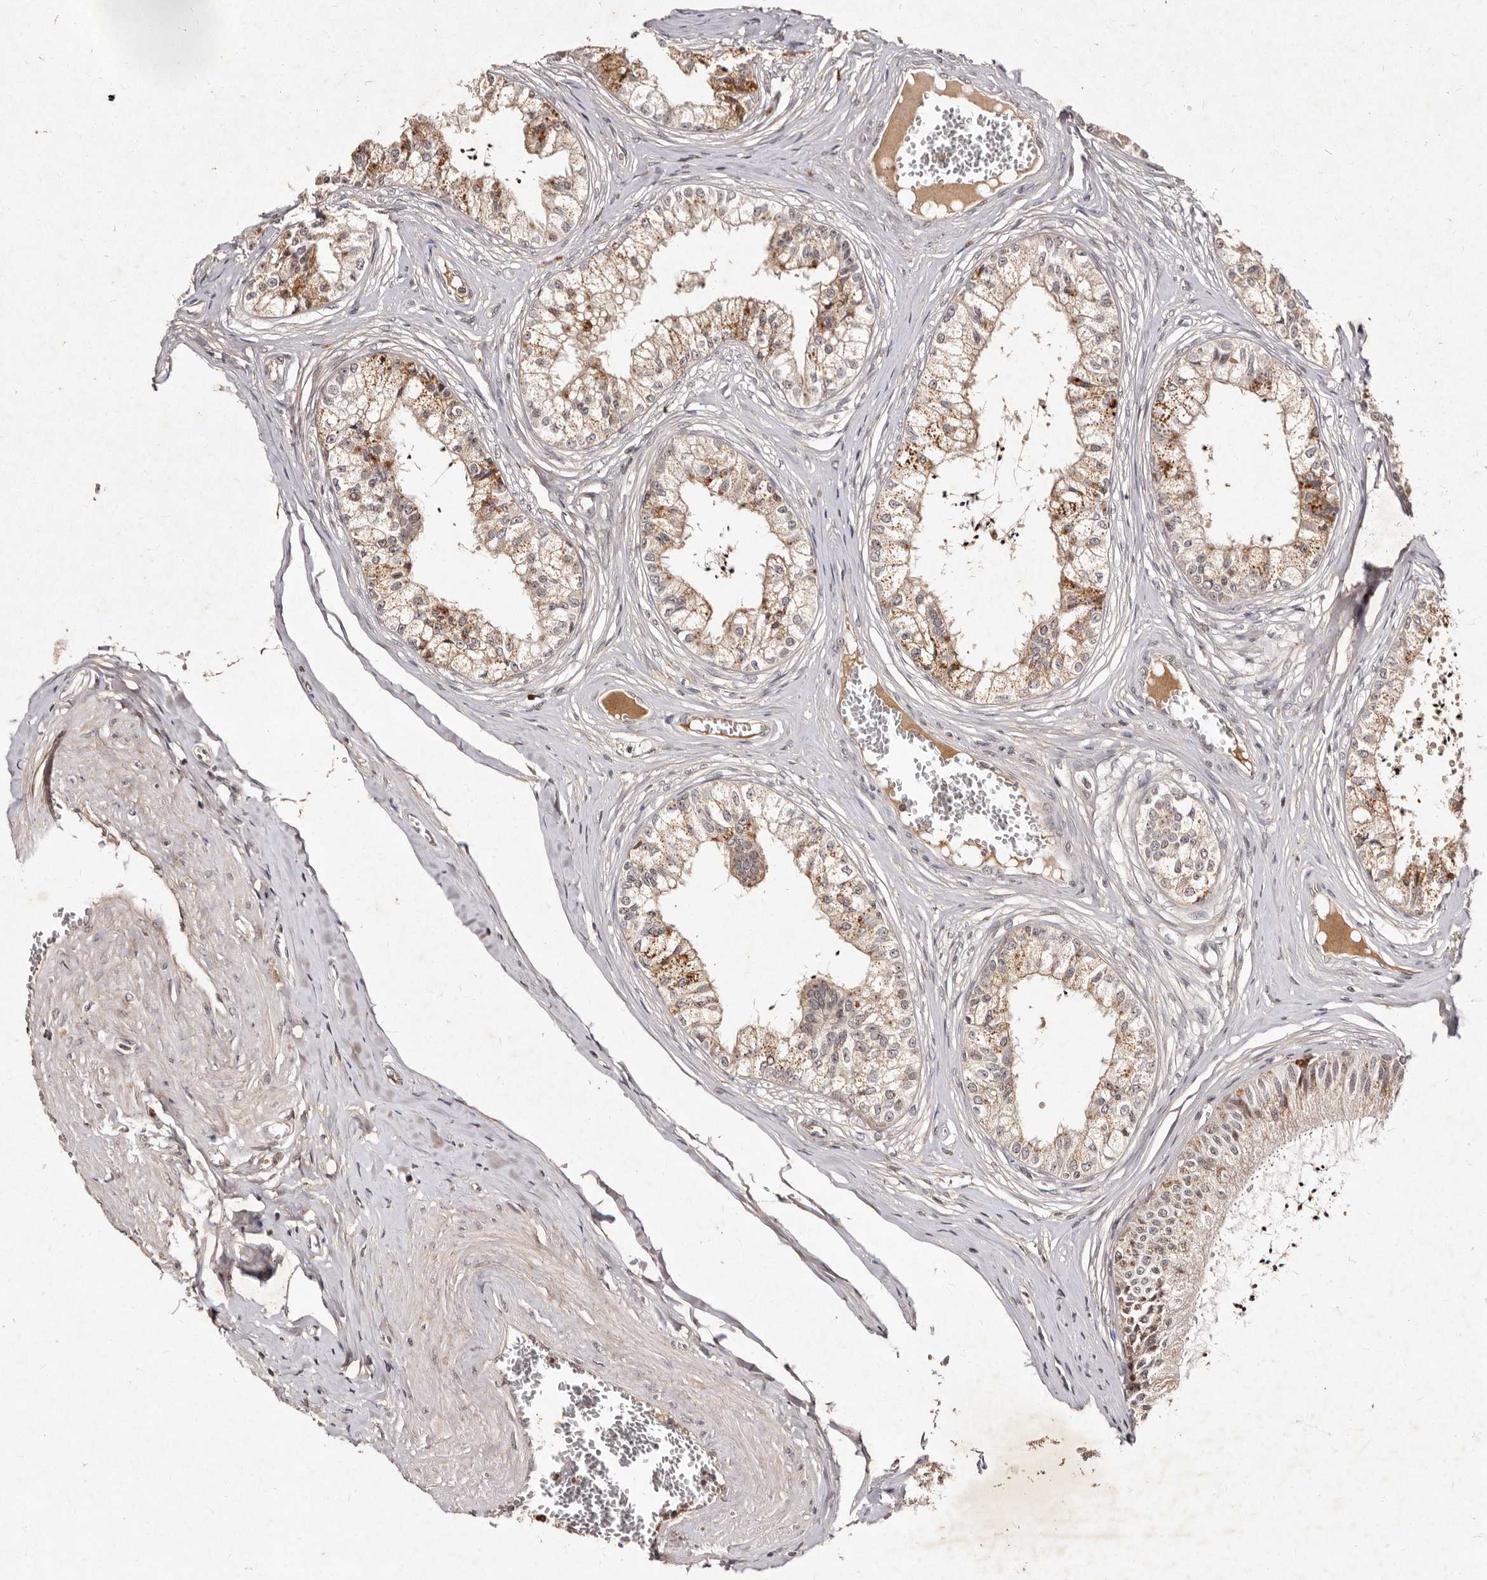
{"staining": {"intensity": "weak", "quantity": ">75%", "location": "nuclear"}, "tissue": "epididymis", "cell_type": "Glandular cells", "image_type": "normal", "snomed": [{"axis": "morphology", "description": "Normal tissue, NOS"}, {"axis": "topography", "description": "Epididymis"}], "caption": "Weak nuclear positivity is appreciated in approximately >75% of glandular cells in normal epididymis. (DAB (3,3'-diaminobenzidine) IHC, brown staining for protein, blue staining for nuclei).", "gene": "LCORL", "patient": {"sex": "male", "age": 79}}